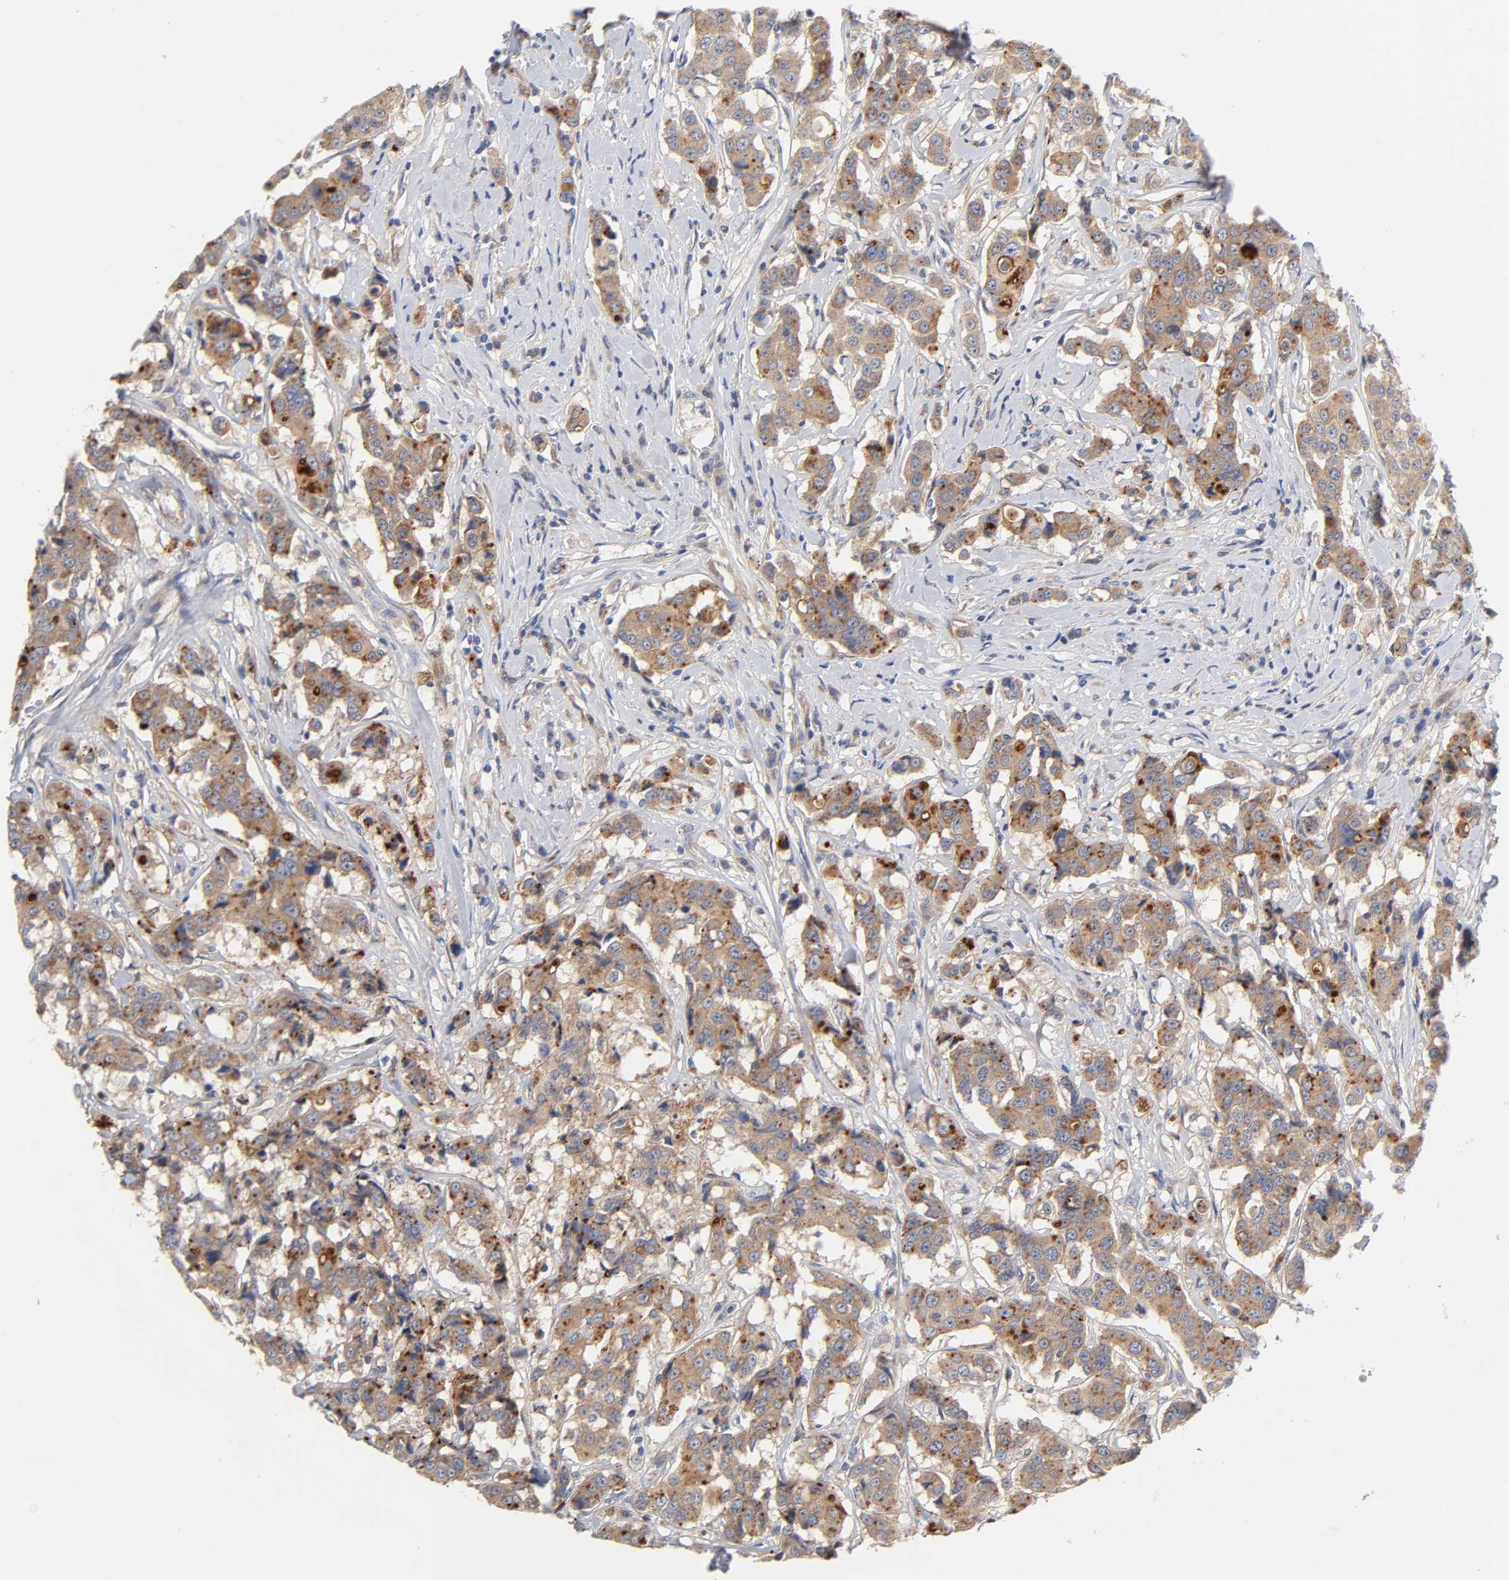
{"staining": {"intensity": "moderate", "quantity": ">75%", "location": "cytoplasmic/membranous"}, "tissue": "breast cancer", "cell_type": "Tumor cells", "image_type": "cancer", "snomed": [{"axis": "morphology", "description": "Duct carcinoma"}, {"axis": "topography", "description": "Breast"}], "caption": "Breast cancer (intraductal carcinoma) was stained to show a protein in brown. There is medium levels of moderate cytoplasmic/membranous expression in approximately >75% of tumor cells.", "gene": "C17orf75", "patient": {"sex": "female", "age": 27}}